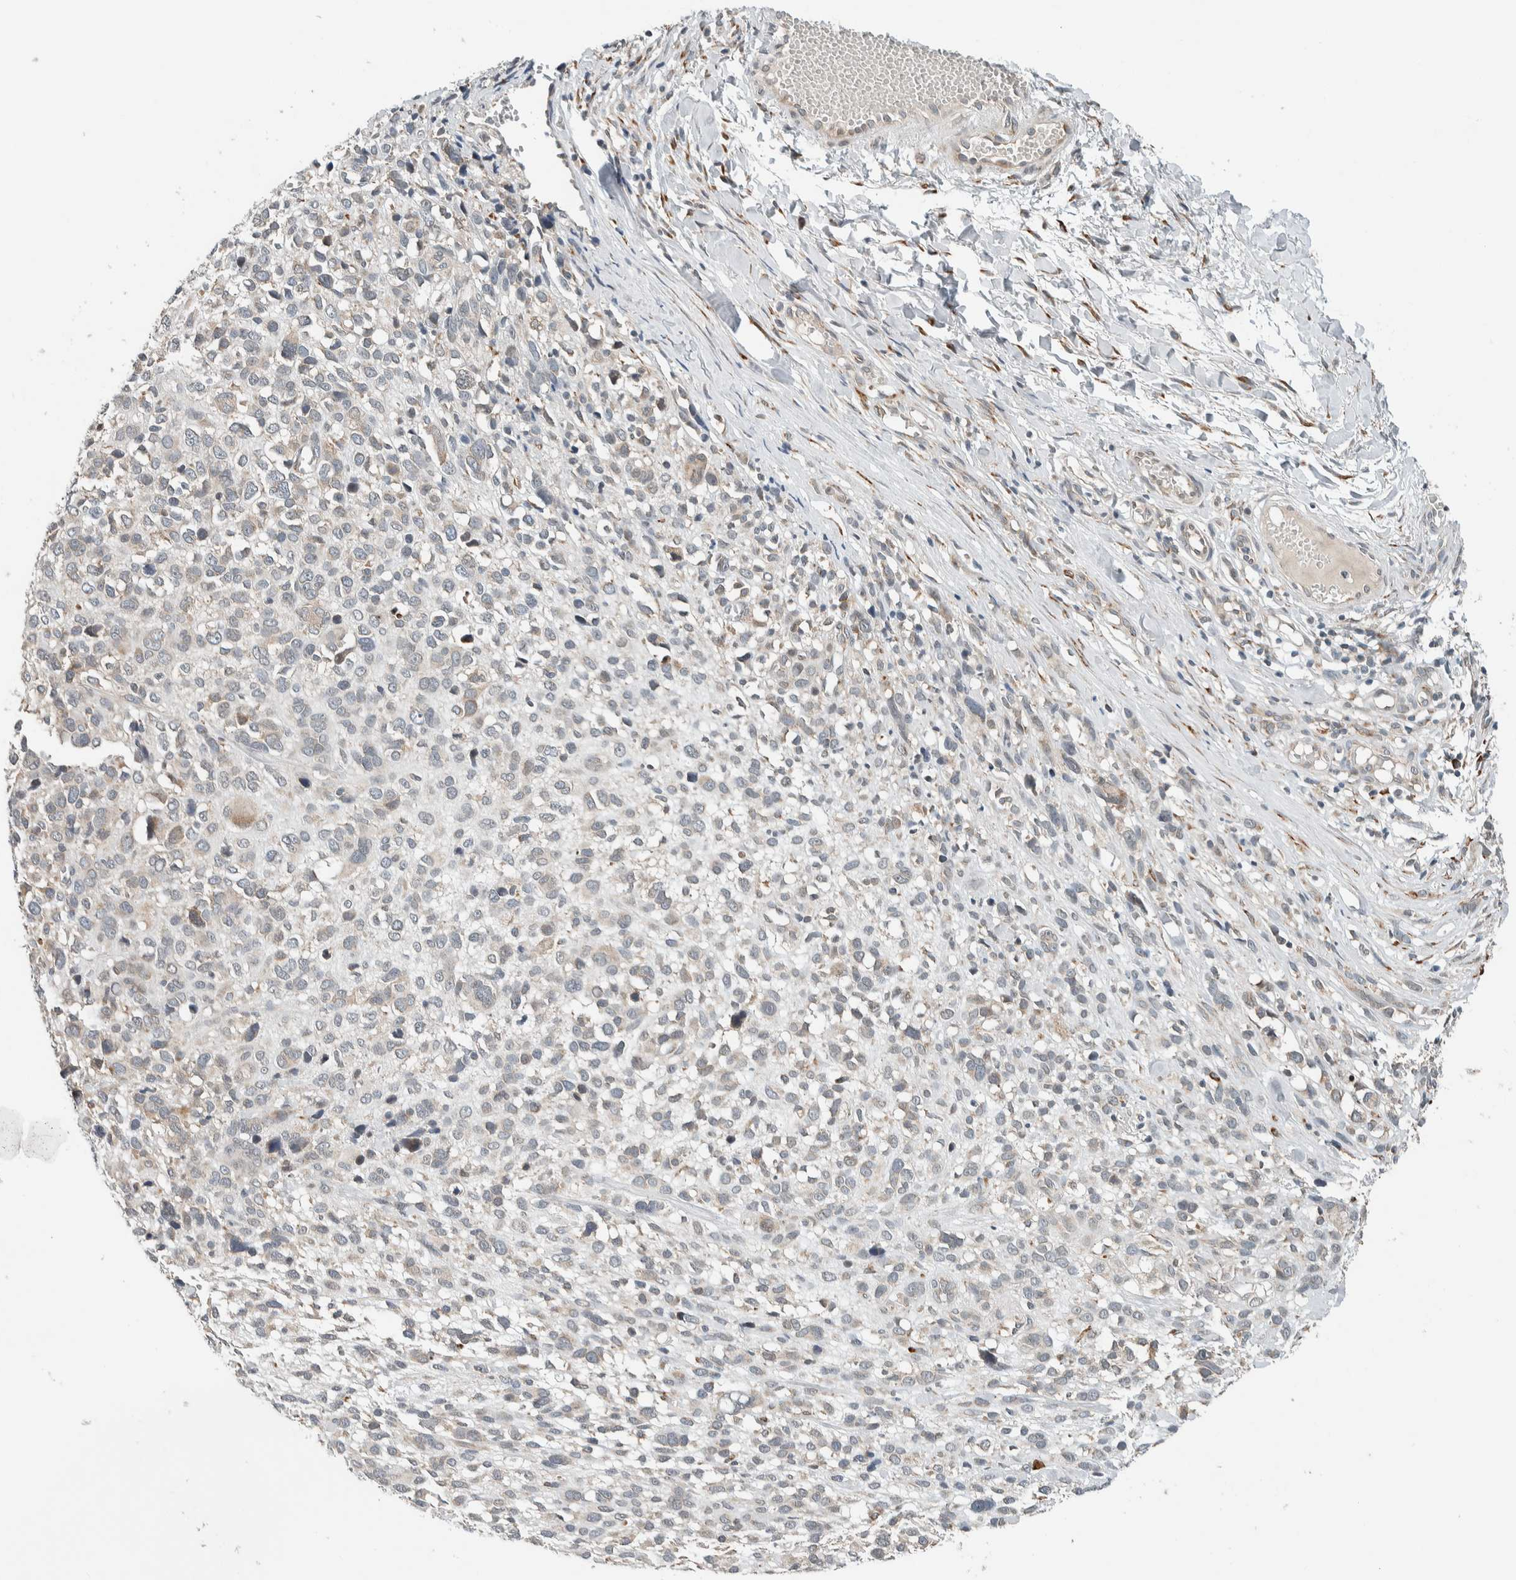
{"staining": {"intensity": "negative", "quantity": "none", "location": "none"}, "tissue": "melanoma", "cell_type": "Tumor cells", "image_type": "cancer", "snomed": [{"axis": "morphology", "description": "Malignant melanoma, NOS"}, {"axis": "topography", "description": "Skin"}], "caption": "DAB immunohistochemical staining of melanoma reveals no significant staining in tumor cells.", "gene": "CTBP2", "patient": {"sex": "female", "age": 55}}